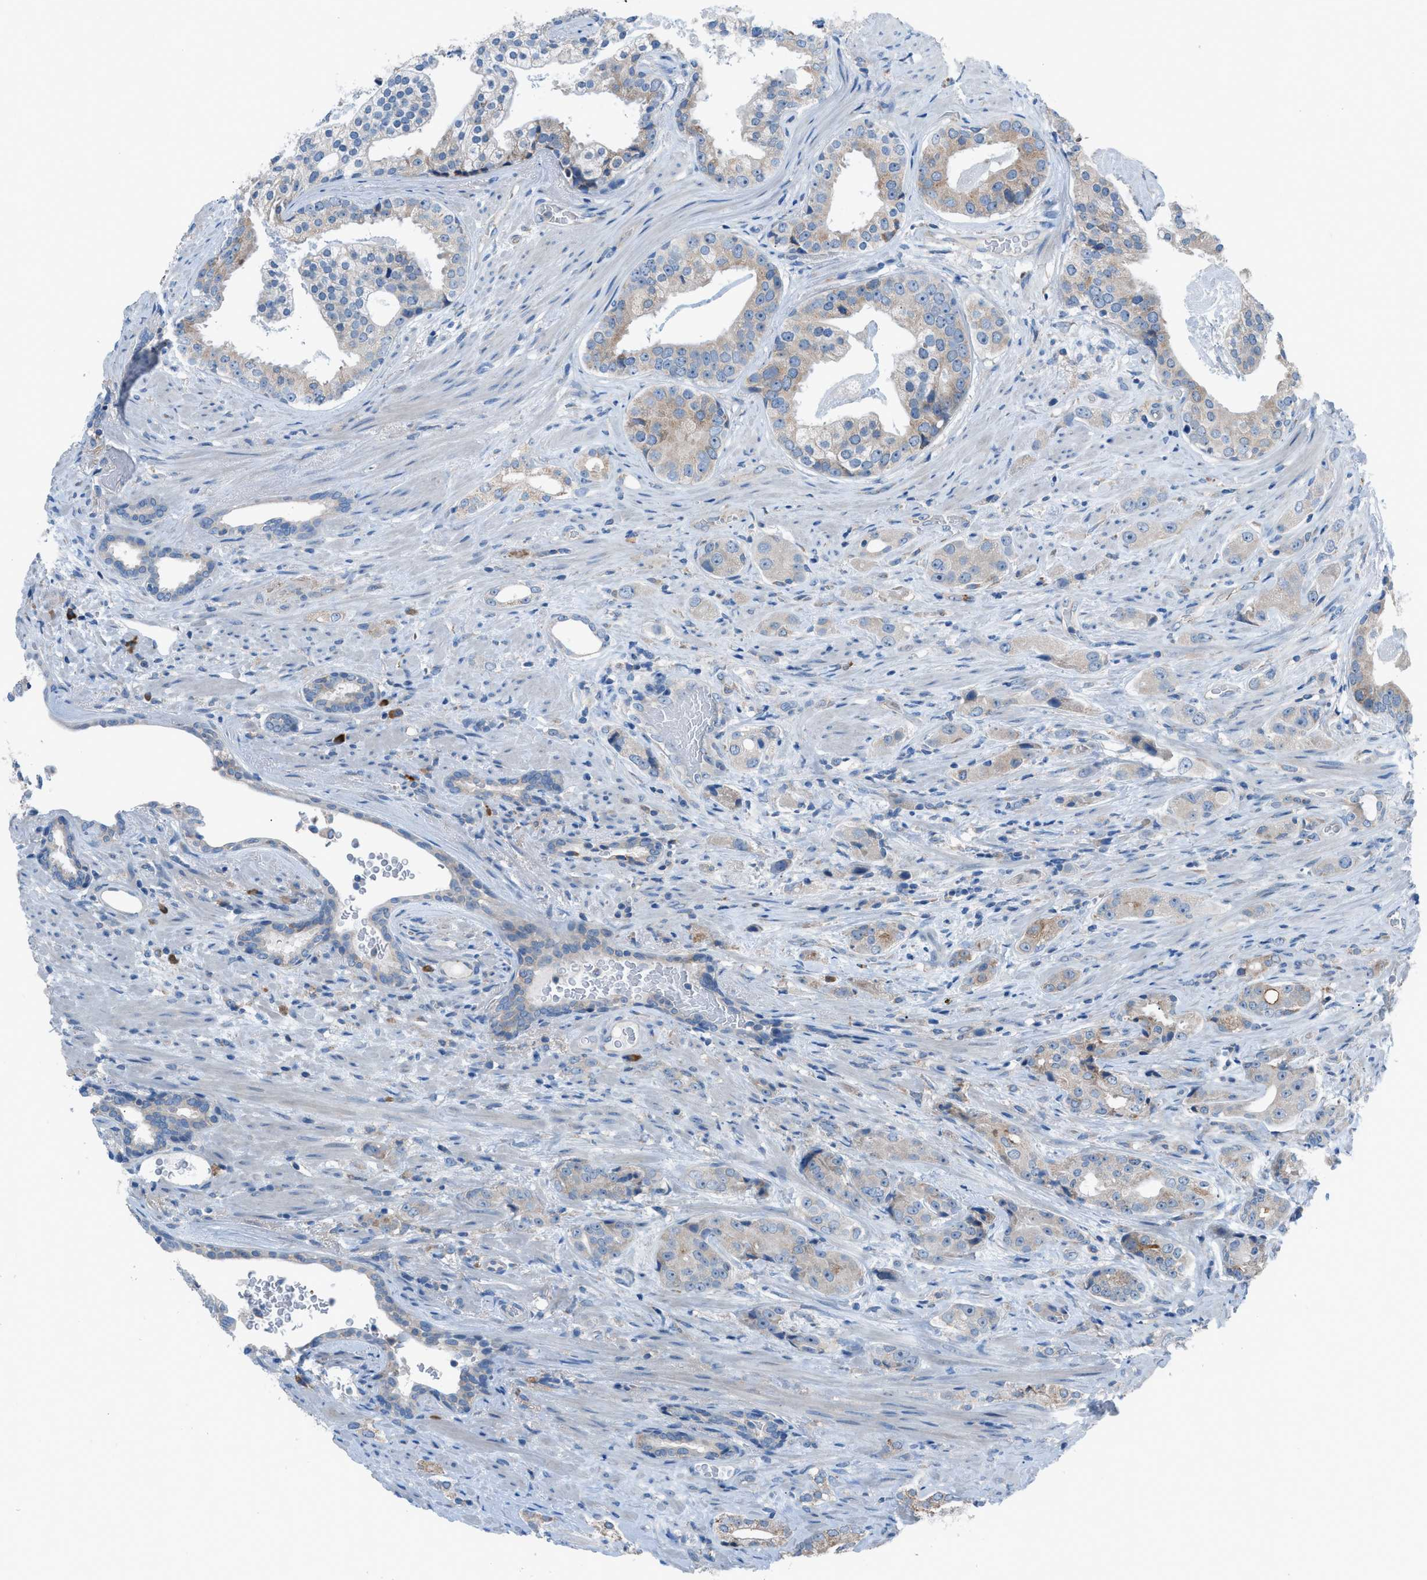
{"staining": {"intensity": "weak", "quantity": "<25%", "location": "cytoplasmic/membranous"}, "tissue": "prostate cancer", "cell_type": "Tumor cells", "image_type": "cancer", "snomed": [{"axis": "morphology", "description": "Adenocarcinoma, High grade"}, {"axis": "topography", "description": "Prostate"}], "caption": "This is a histopathology image of IHC staining of prostate cancer, which shows no staining in tumor cells.", "gene": "HEG1", "patient": {"sex": "male", "age": 71}}